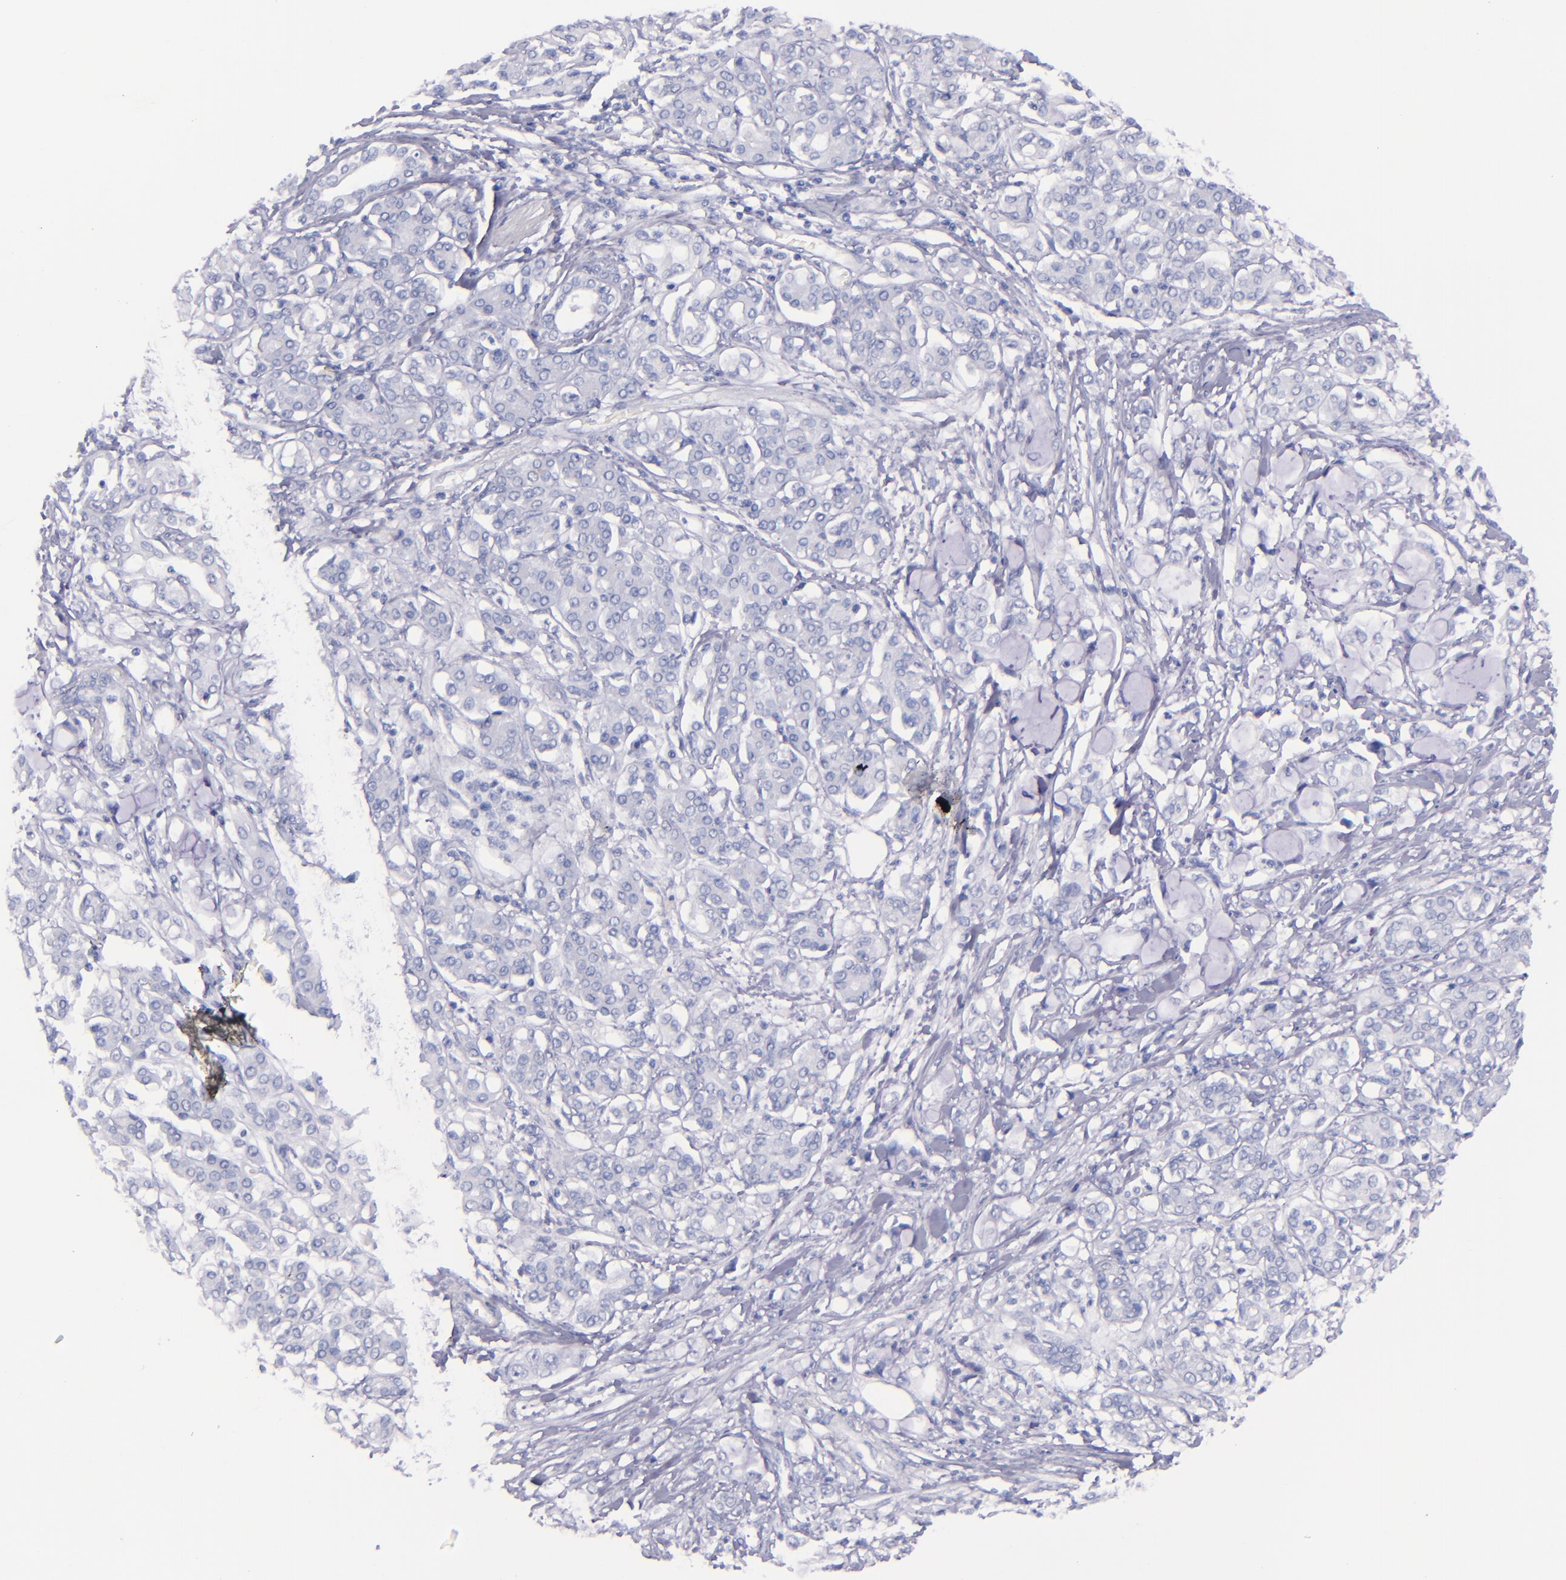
{"staining": {"intensity": "negative", "quantity": "none", "location": "none"}, "tissue": "pancreatic cancer", "cell_type": "Tumor cells", "image_type": "cancer", "snomed": [{"axis": "morphology", "description": "Adenocarcinoma, NOS"}, {"axis": "topography", "description": "Pancreas"}], "caption": "This is an immunohistochemistry photomicrograph of pancreatic adenocarcinoma. There is no positivity in tumor cells.", "gene": "SFTPB", "patient": {"sex": "female", "age": 70}}